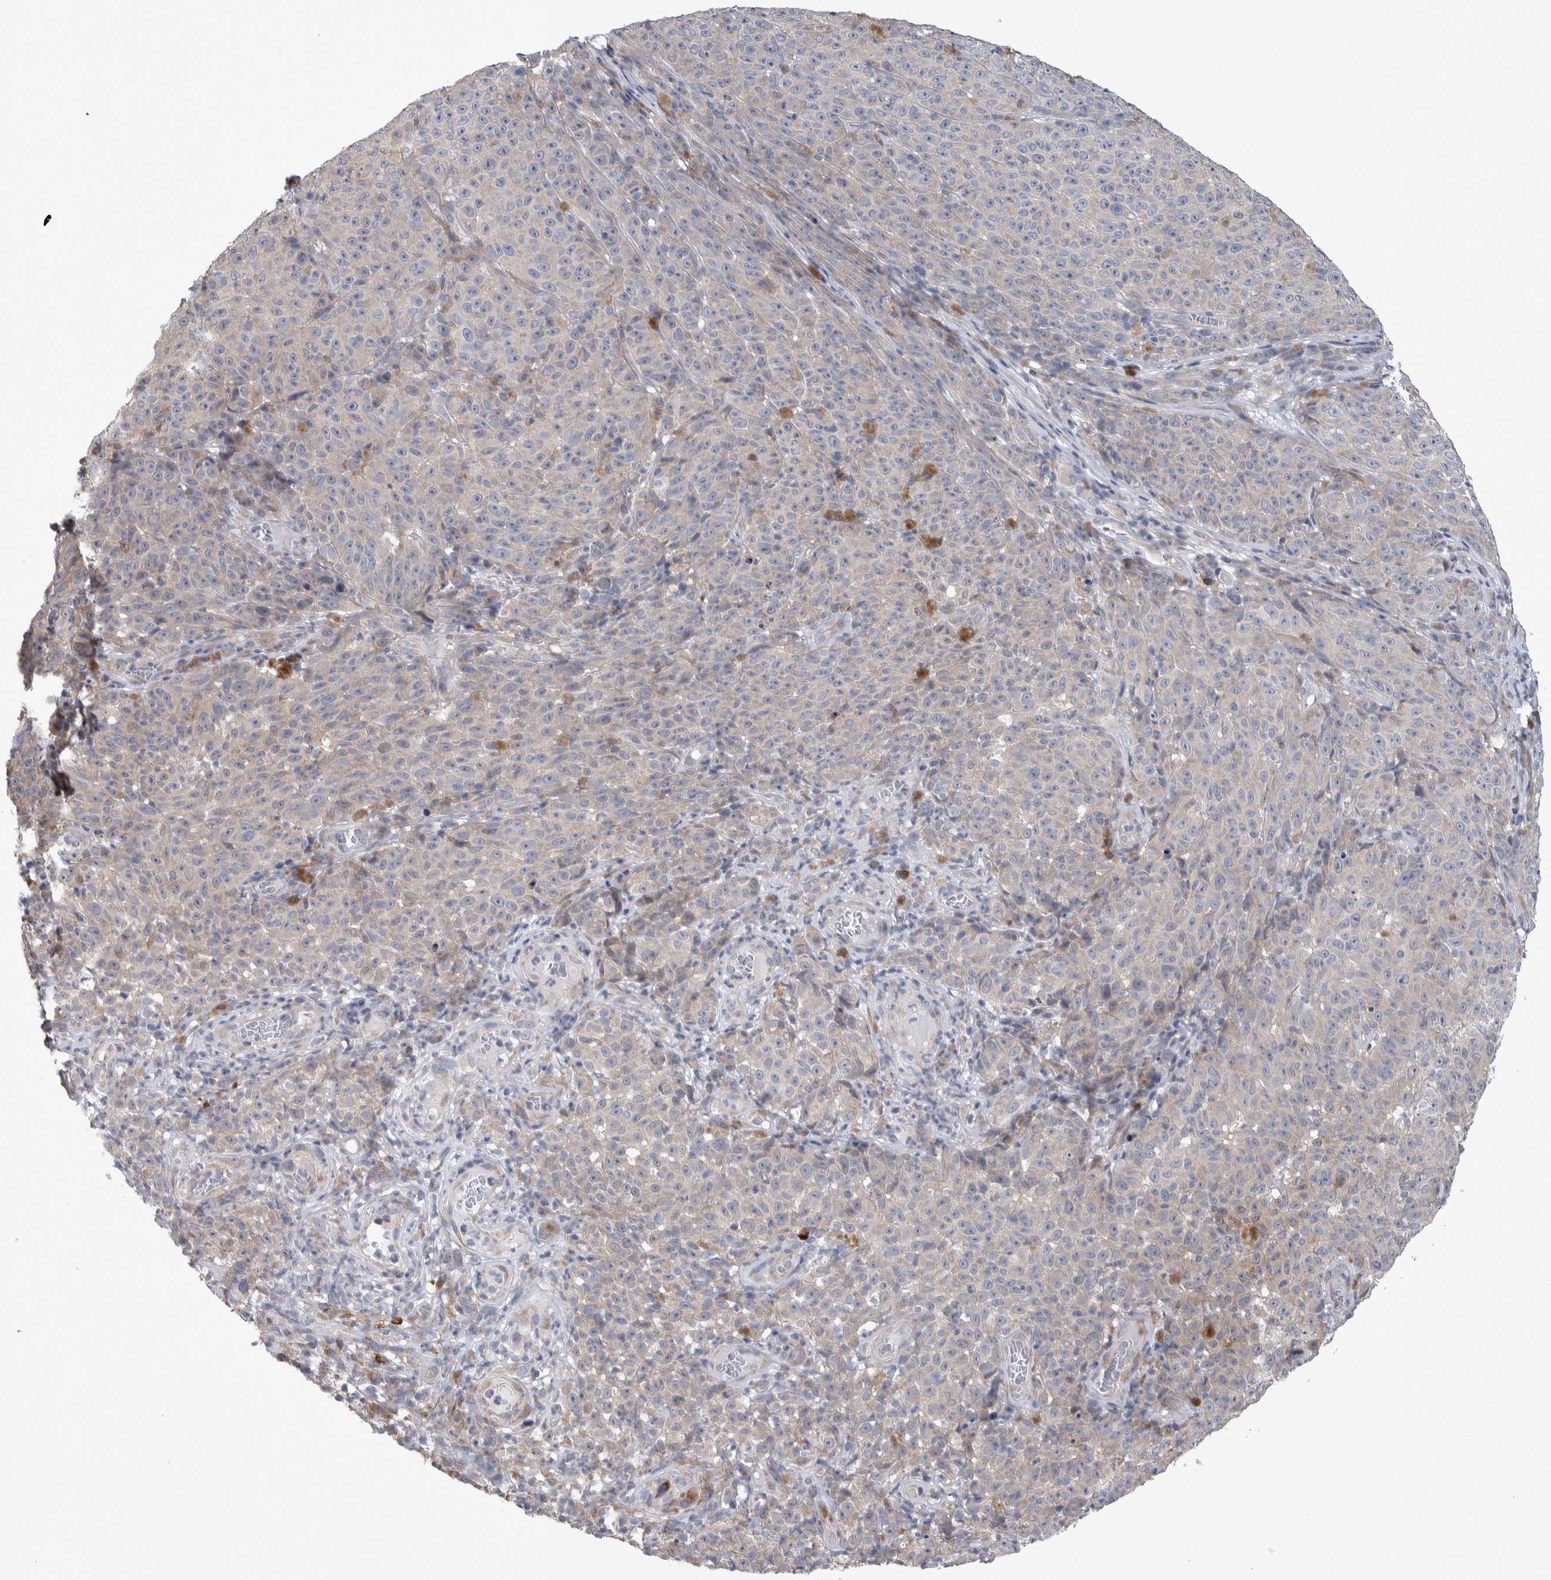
{"staining": {"intensity": "weak", "quantity": "<25%", "location": "cytoplasmic/membranous"}, "tissue": "melanoma", "cell_type": "Tumor cells", "image_type": "cancer", "snomed": [{"axis": "morphology", "description": "Malignant melanoma, NOS"}, {"axis": "topography", "description": "Skin"}], "caption": "IHC image of neoplastic tissue: human malignant melanoma stained with DAB (3,3'-diaminobenzidine) exhibits no significant protein expression in tumor cells. (DAB immunohistochemistry (IHC) visualized using brightfield microscopy, high magnification).", "gene": "IBTK", "patient": {"sex": "female", "age": 82}}